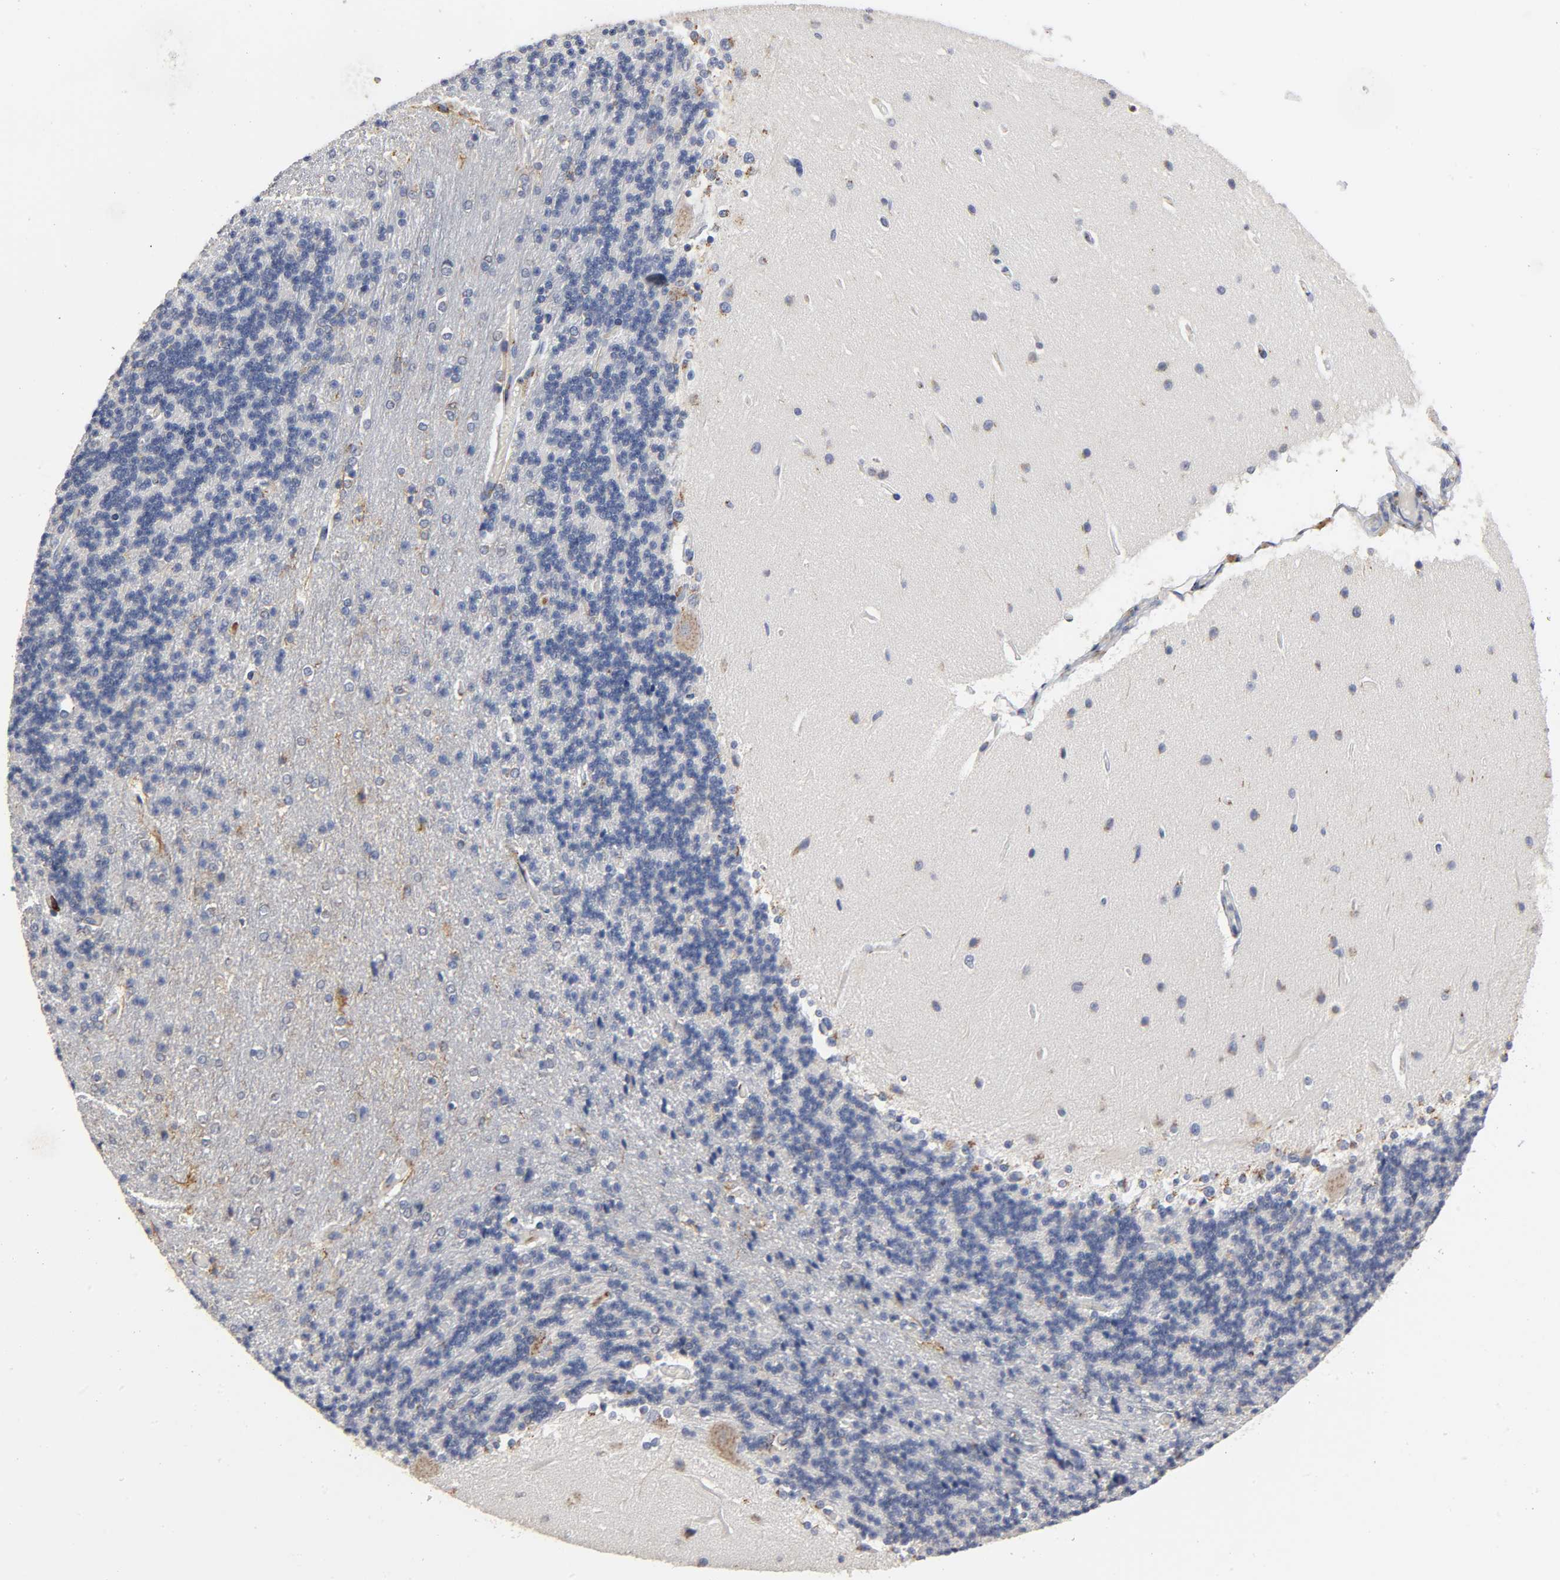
{"staining": {"intensity": "weak", "quantity": "<25%", "location": "cytoplasmic/membranous"}, "tissue": "cerebellum", "cell_type": "Cells in granular layer", "image_type": "normal", "snomed": [{"axis": "morphology", "description": "Normal tissue, NOS"}, {"axis": "topography", "description": "Cerebellum"}], "caption": "IHC image of unremarkable cerebellum: cerebellum stained with DAB reveals no significant protein positivity in cells in granular layer. The staining was performed using DAB to visualize the protein expression in brown, while the nuclei were stained in blue with hematoxylin (Magnification: 20x).", "gene": "CAPN10", "patient": {"sex": "female", "age": 54}}